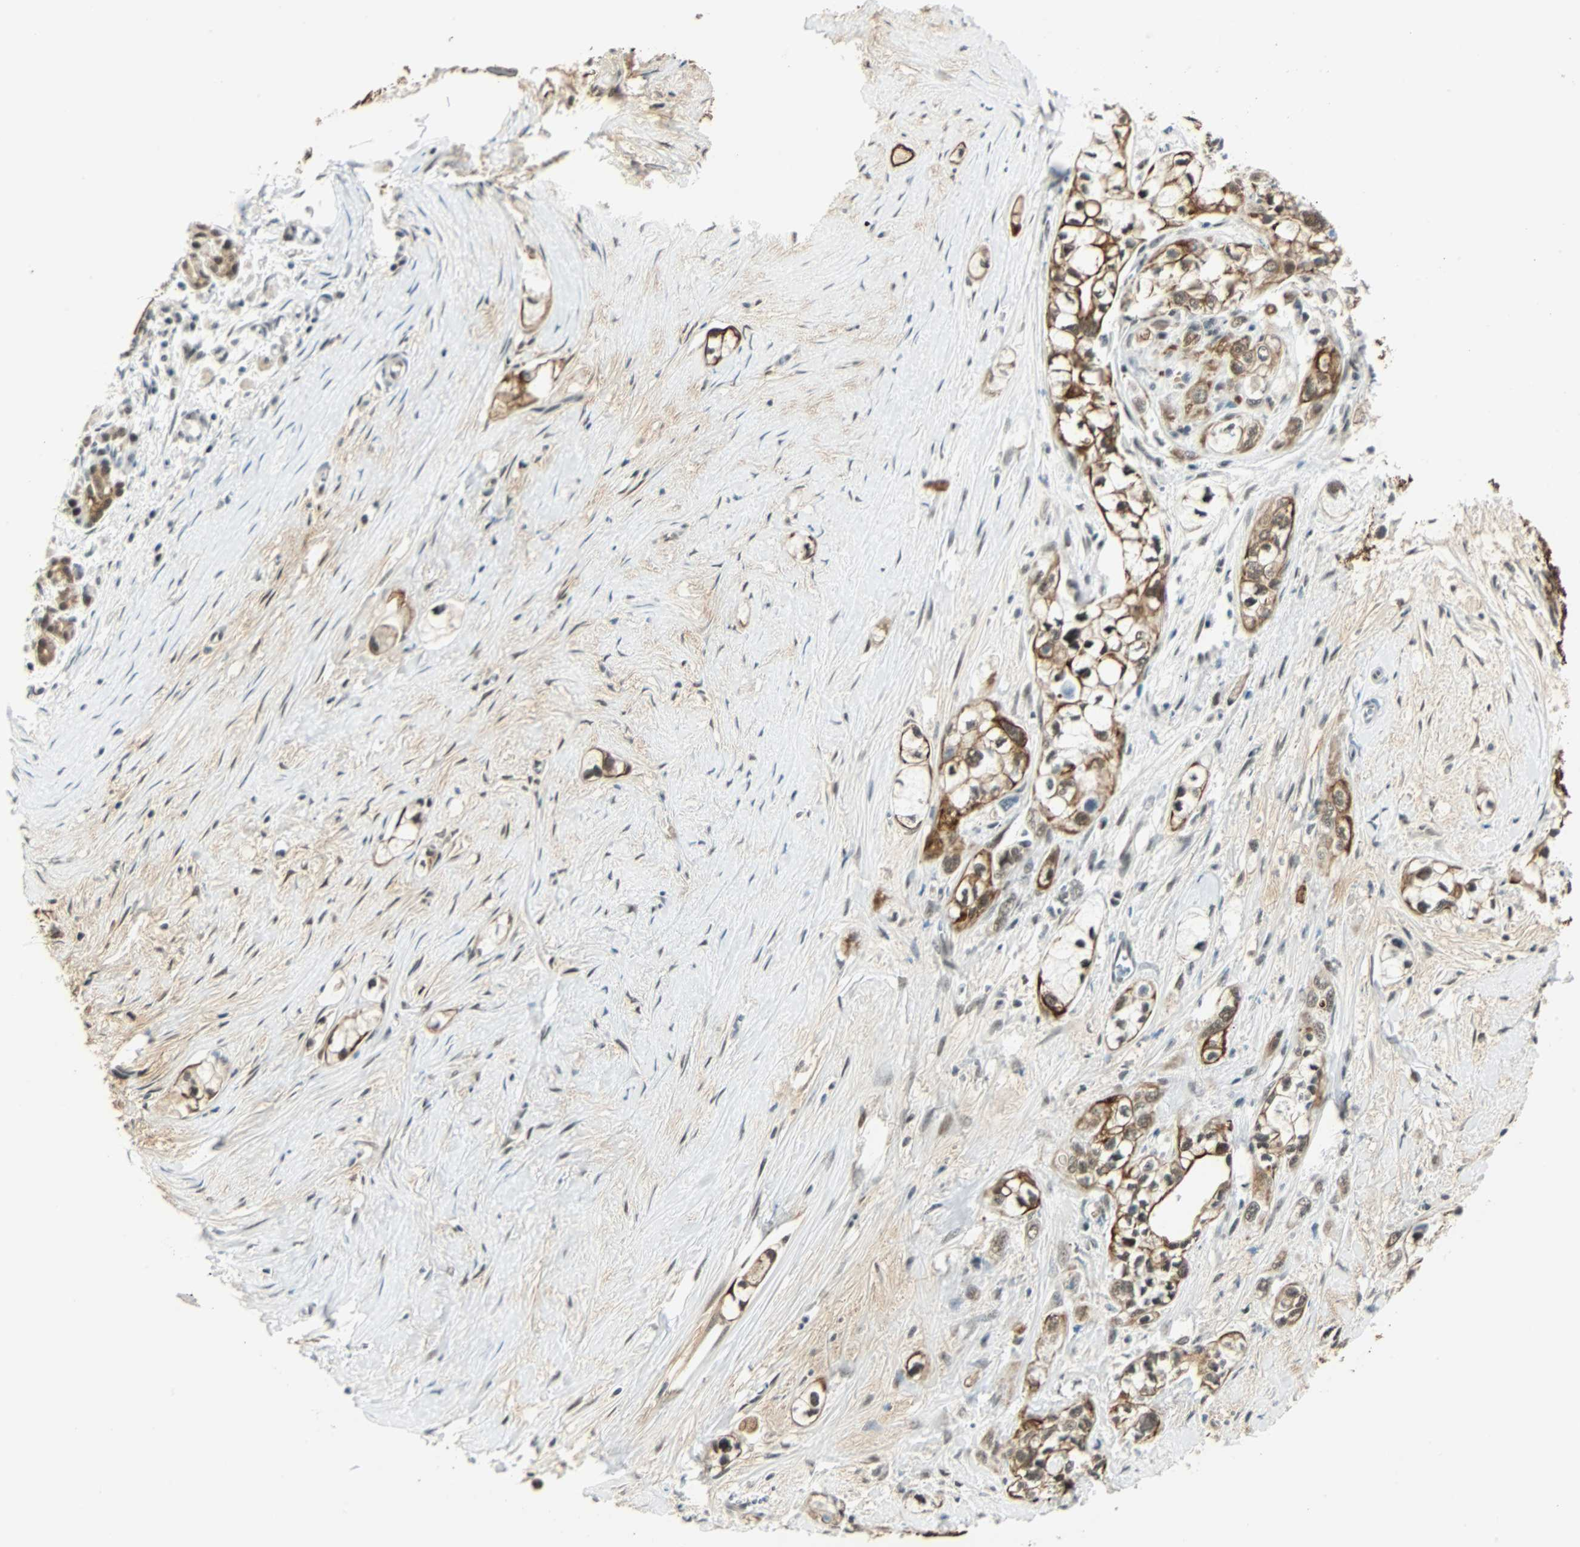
{"staining": {"intensity": "strong", "quantity": ">75%", "location": "cytoplasmic/membranous"}, "tissue": "pancreatic cancer", "cell_type": "Tumor cells", "image_type": "cancer", "snomed": [{"axis": "morphology", "description": "Adenocarcinoma, NOS"}, {"axis": "topography", "description": "Pancreas"}], "caption": "A brown stain shows strong cytoplasmic/membranous positivity of a protein in pancreatic cancer tumor cells.", "gene": "NELFE", "patient": {"sex": "male", "age": 74}}